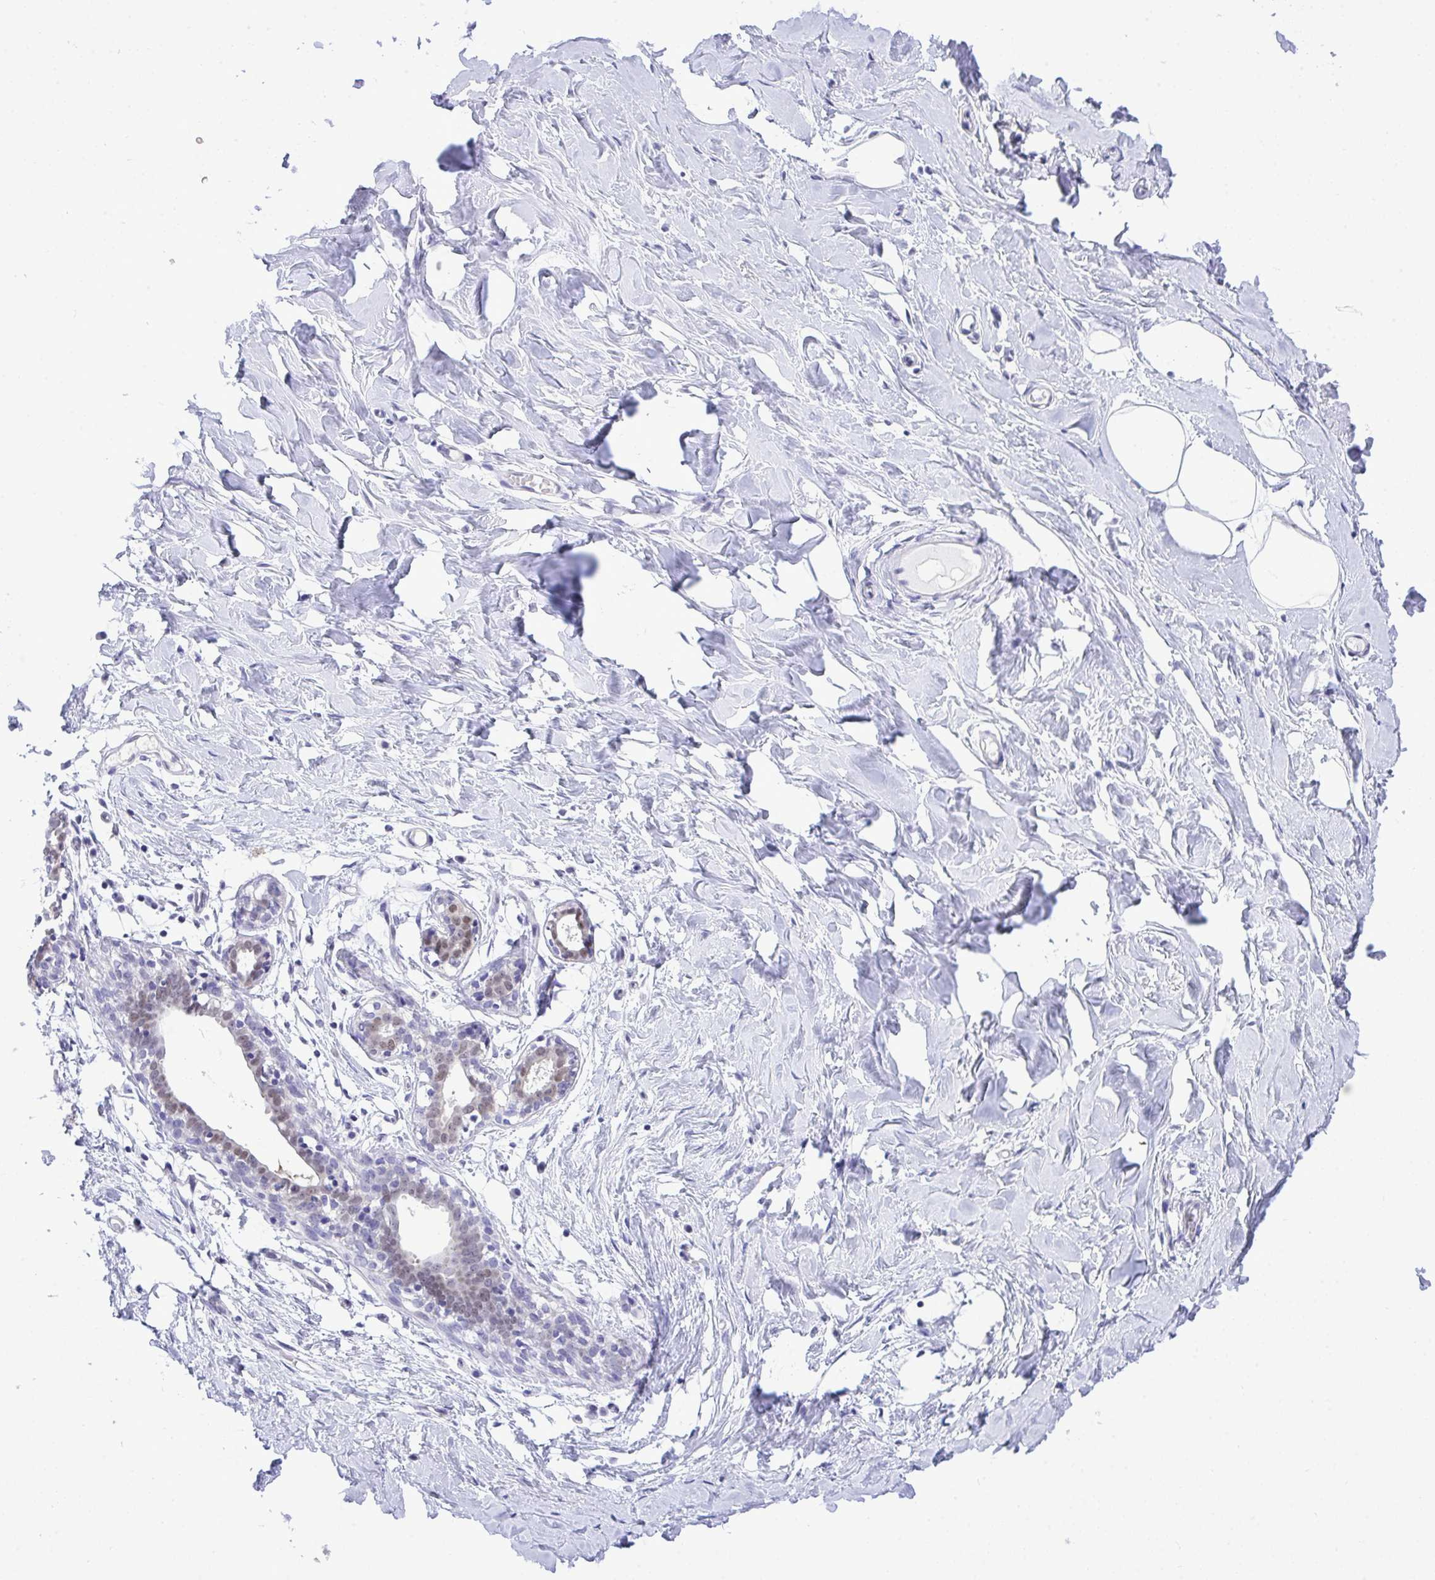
{"staining": {"intensity": "negative", "quantity": "none", "location": "none"}, "tissue": "breast", "cell_type": "Adipocytes", "image_type": "normal", "snomed": [{"axis": "morphology", "description": "Normal tissue, NOS"}, {"axis": "topography", "description": "Breast"}], "caption": "Immunohistochemistry (IHC) of benign human breast shows no expression in adipocytes.", "gene": "THOP1", "patient": {"sex": "female", "age": 27}}